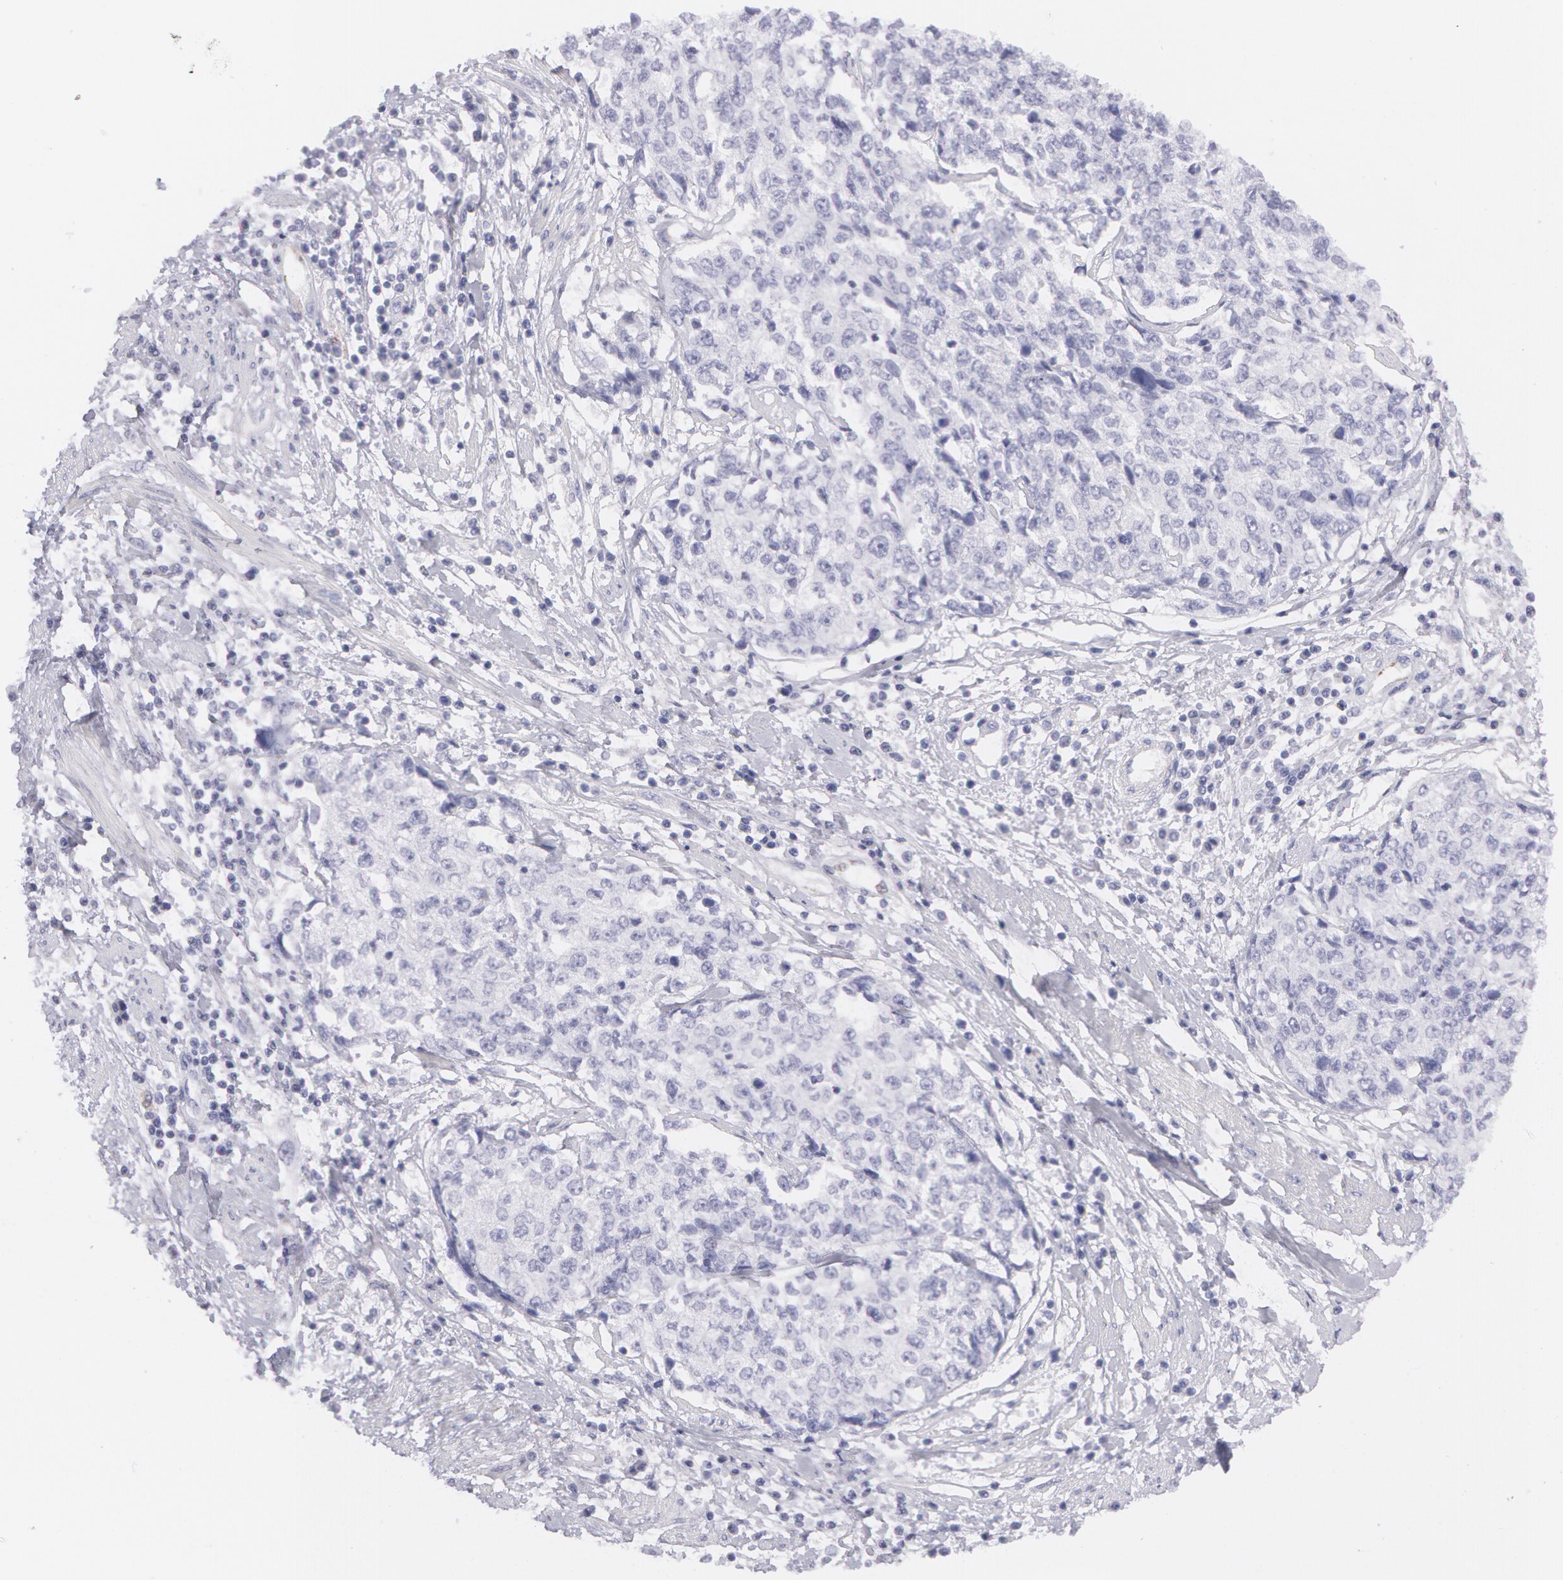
{"staining": {"intensity": "negative", "quantity": "none", "location": "none"}, "tissue": "cervical cancer", "cell_type": "Tumor cells", "image_type": "cancer", "snomed": [{"axis": "morphology", "description": "Squamous cell carcinoma, NOS"}, {"axis": "topography", "description": "Cervix"}], "caption": "An immunohistochemistry micrograph of cervical cancer is shown. There is no staining in tumor cells of cervical cancer.", "gene": "AMACR", "patient": {"sex": "female", "age": 57}}